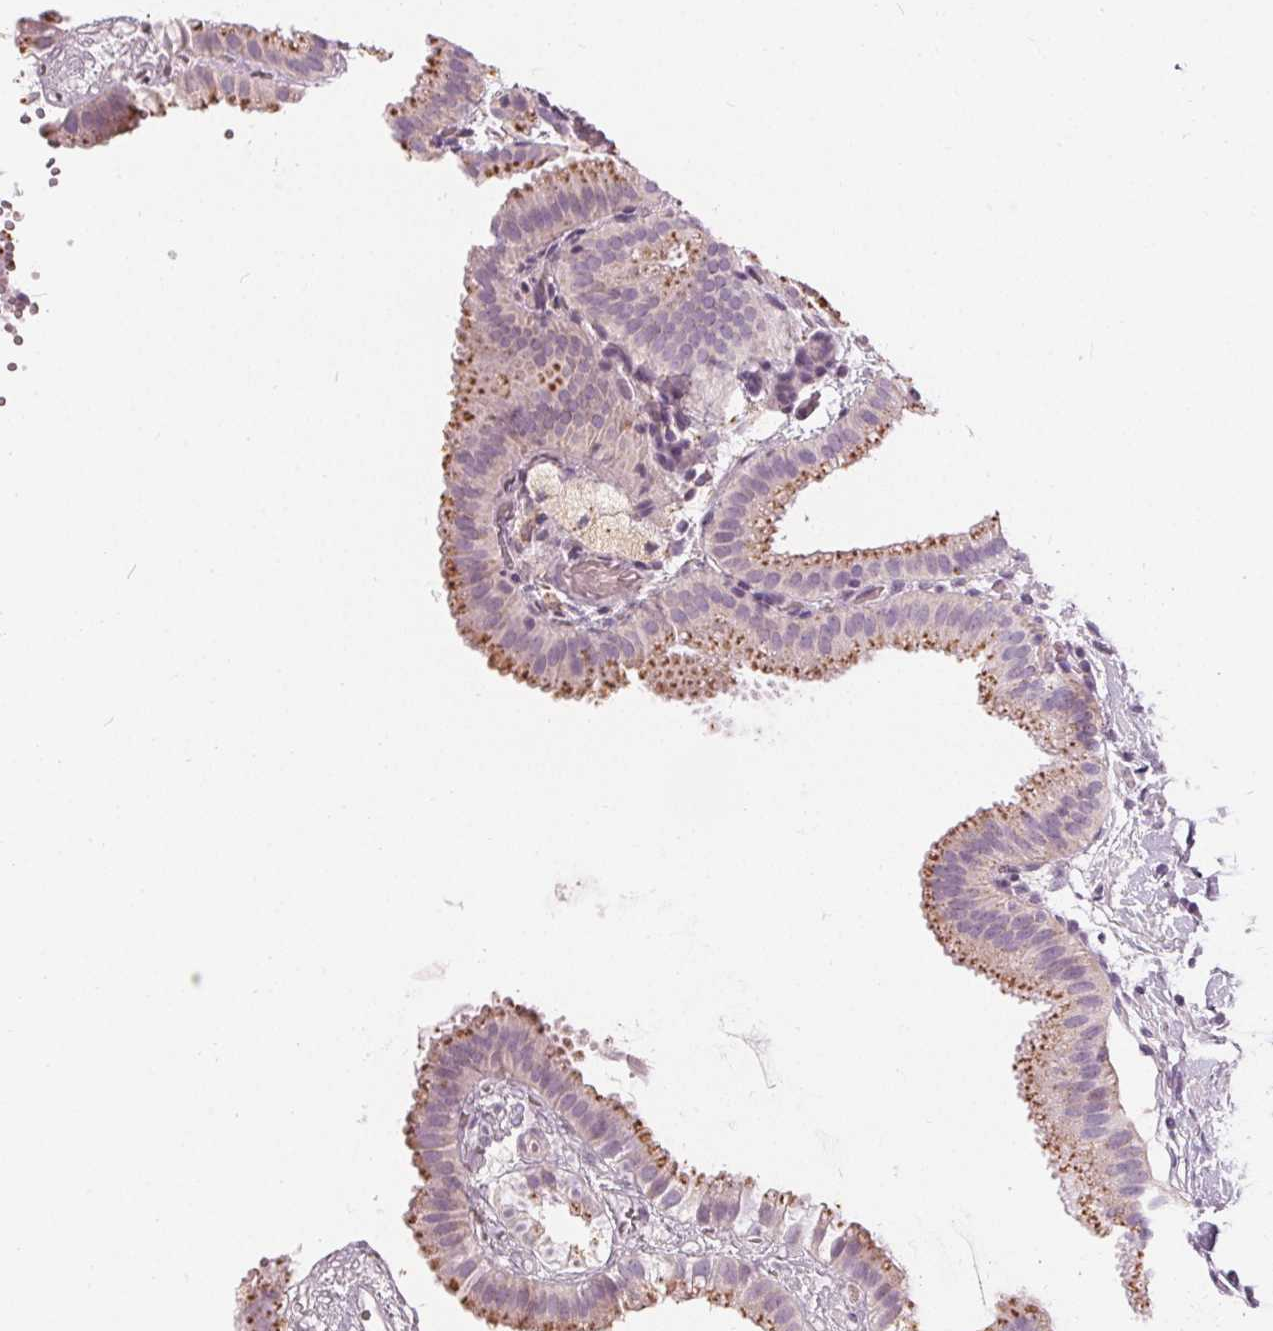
{"staining": {"intensity": "moderate", "quantity": "25%-75%", "location": "cytoplasmic/membranous"}, "tissue": "gallbladder", "cell_type": "Glandular cells", "image_type": "normal", "snomed": [{"axis": "morphology", "description": "Normal tissue, NOS"}, {"axis": "topography", "description": "Gallbladder"}], "caption": "Immunohistochemical staining of normal human gallbladder exhibits moderate cytoplasmic/membranous protein expression in approximately 25%-75% of glandular cells.", "gene": "HOPX", "patient": {"sex": "female", "age": 63}}